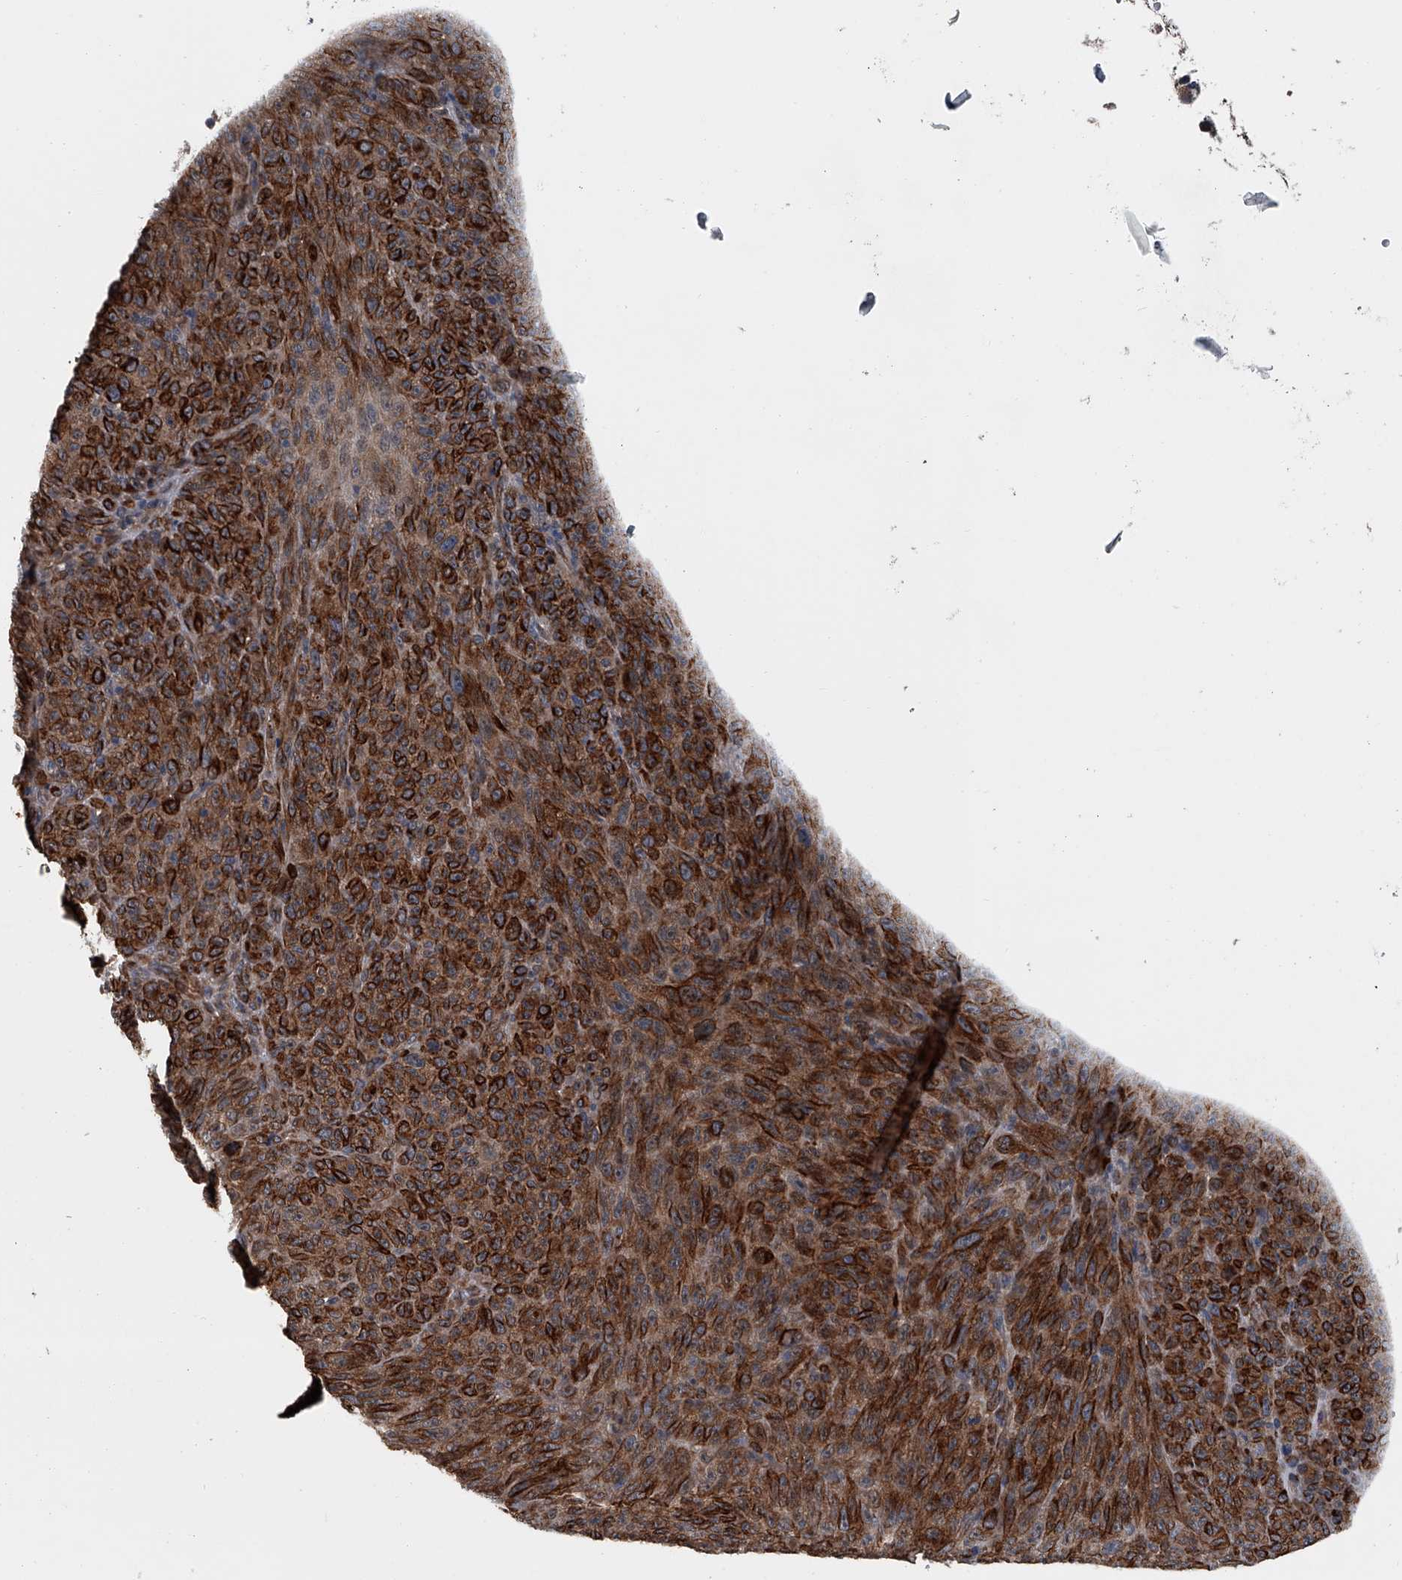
{"staining": {"intensity": "strong", "quantity": ">75%", "location": "cytoplasmic/membranous"}, "tissue": "melanoma", "cell_type": "Tumor cells", "image_type": "cancer", "snomed": [{"axis": "morphology", "description": "Malignant melanoma, NOS"}, {"axis": "topography", "description": "Skin"}], "caption": "An IHC histopathology image of neoplastic tissue is shown. Protein staining in brown highlights strong cytoplasmic/membranous positivity in melanoma within tumor cells. The protein of interest is shown in brown color, while the nuclei are stained blue.", "gene": "LDLRAD2", "patient": {"sex": "female", "age": 82}}